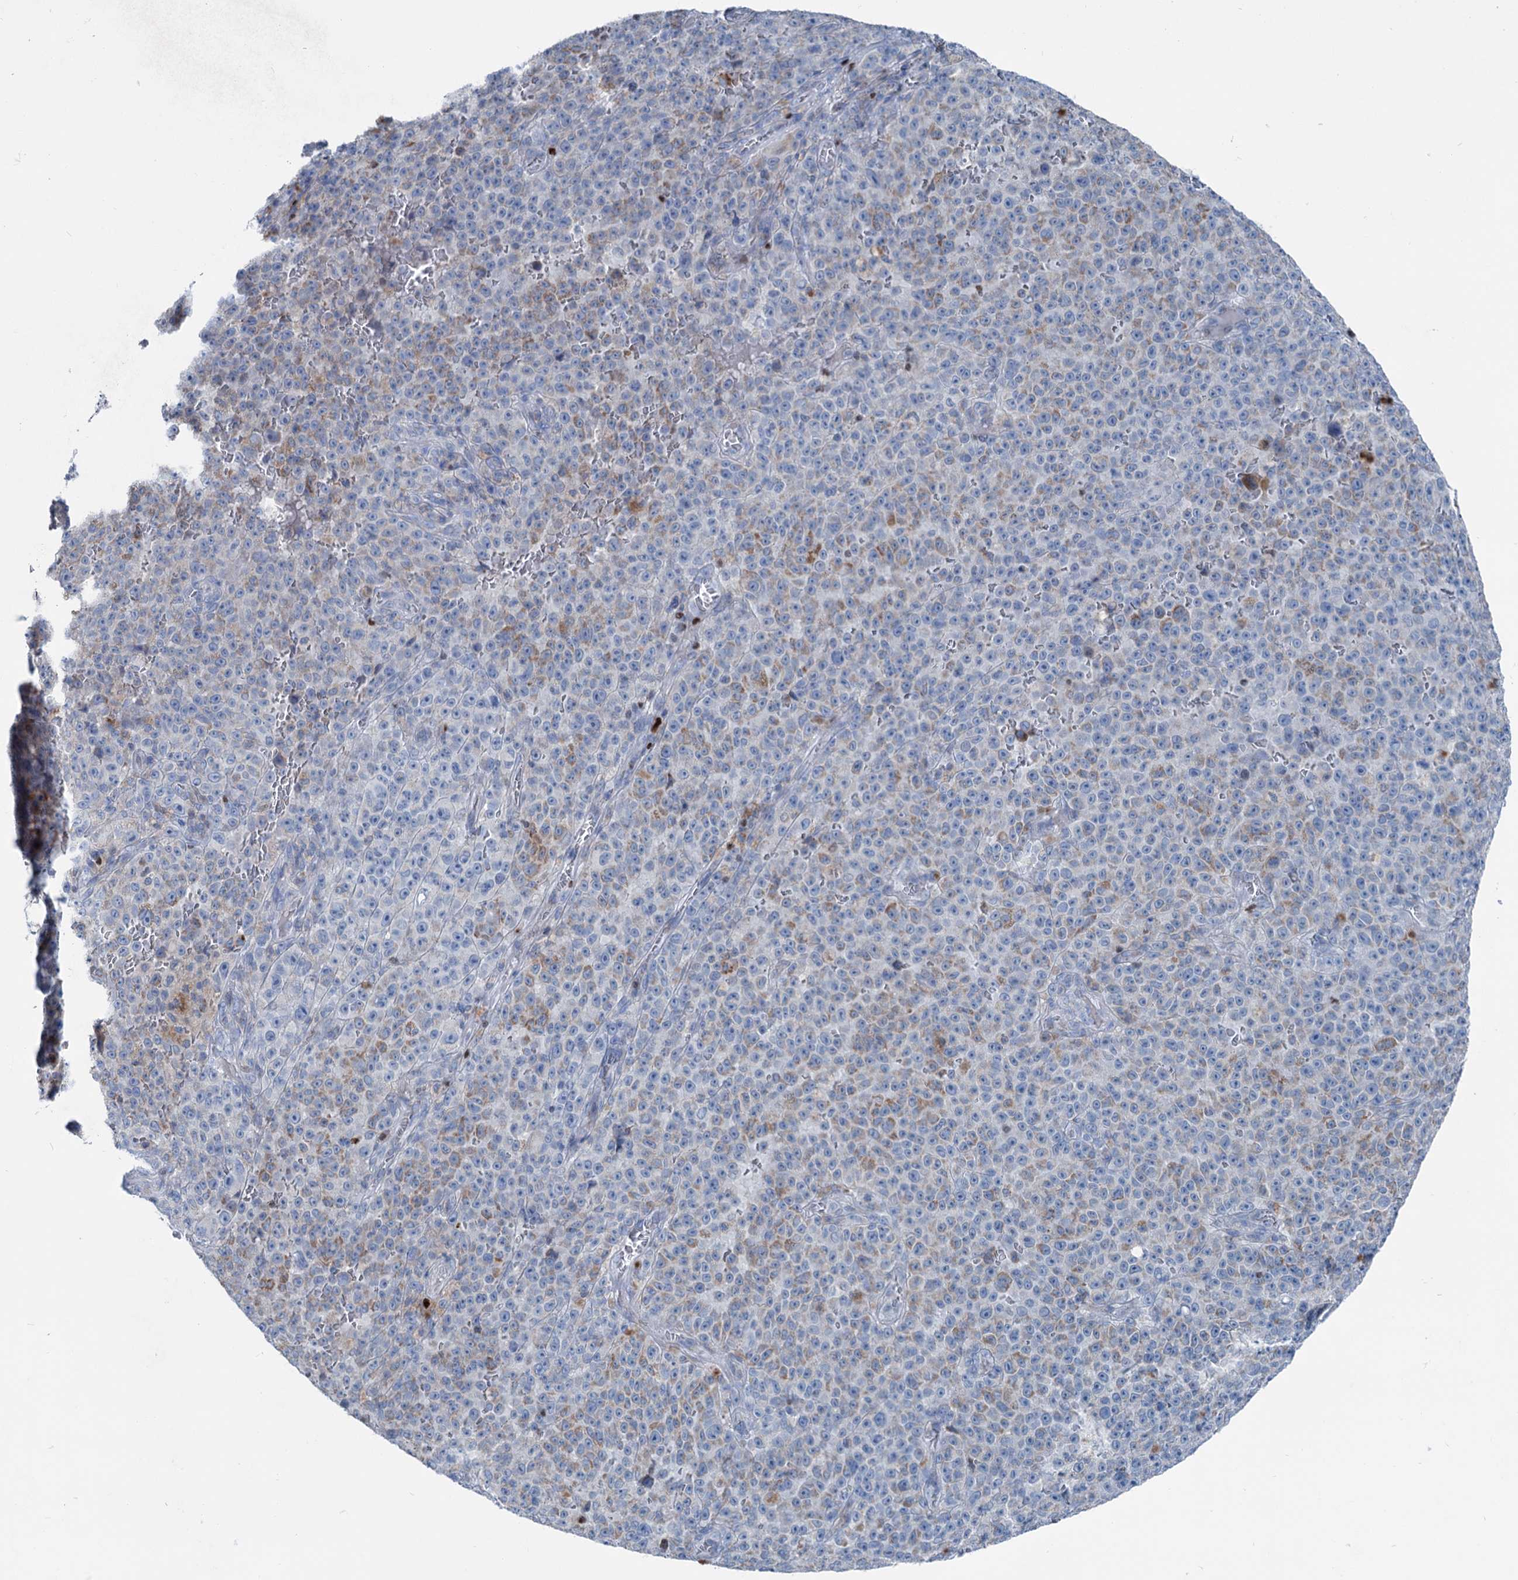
{"staining": {"intensity": "weak", "quantity": "25%-75%", "location": "cytoplasmic/membranous"}, "tissue": "melanoma", "cell_type": "Tumor cells", "image_type": "cancer", "snomed": [{"axis": "morphology", "description": "Malignant melanoma, NOS"}, {"axis": "topography", "description": "Skin"}], "caption": "Immunohistochemical staining of melanoma reveals low levels of weak cytoplasmic/membranous protein staining in about 25%-75% of tumor cells.", "gene": "ELP4", "patient": {"sex": "female", "age": 82}}